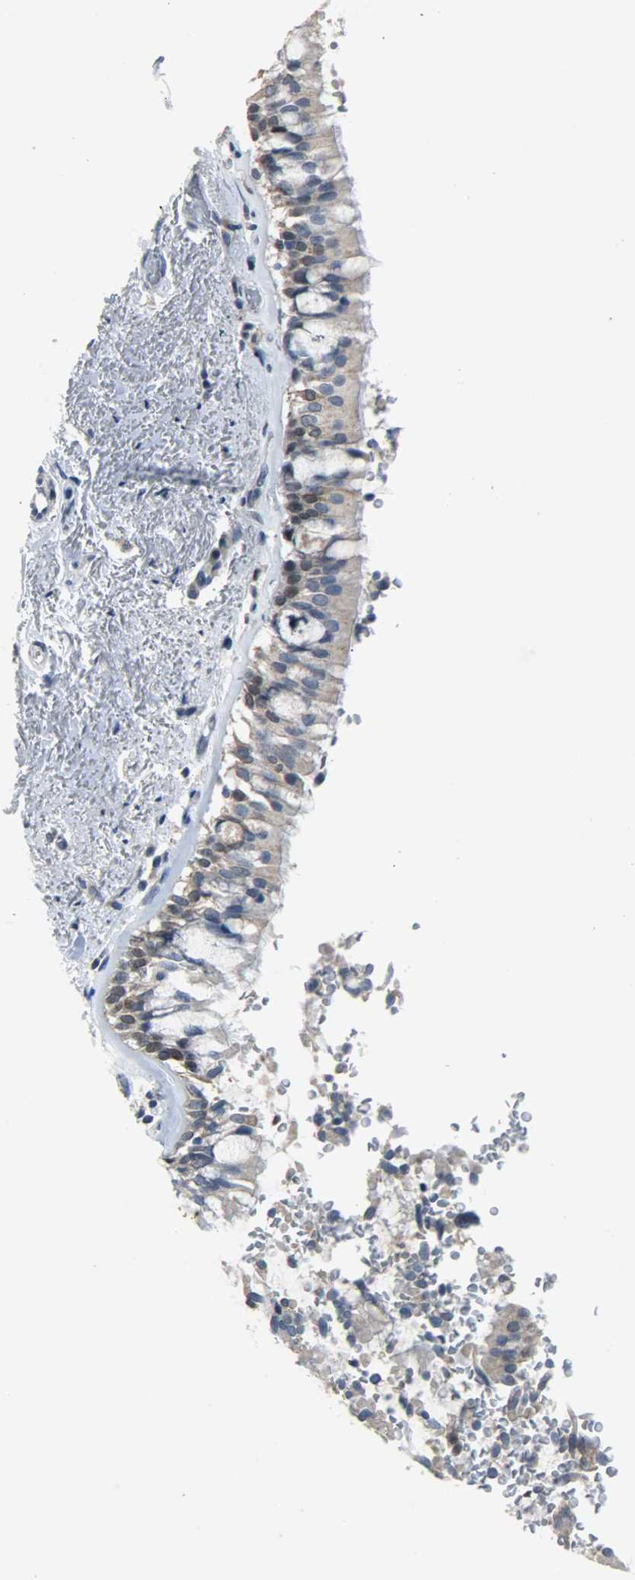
{"staining": {"intensity": "weak", "quantity": ">75%", "location": "cytoplasmic/membranous"}, "tissue": "bronchus", "cell_type": "Respiratory epithelial cells", "image_type": "normal", "snomed": [{"axis": "morphology", "description": "Normal tissue, NOS"}, {"axis": "morphology", "description": "Adenocarcinoma, NOS"}, {"axis": "topography", "description": "Bronchus"}, {"axis": "topography", "description": "Lung"}], "caption": "IHC histopathology image of normal bronchus: bronchus stained using IHC exhibits low levels of weak protein expression localized specifically in the cytoplasmic/membranous of respiratory epithelial cells, appearing as a cytoplasmic/membranous brown color.", "gene": "PPARG", "patient": {"sex": "male", "age": 71}}